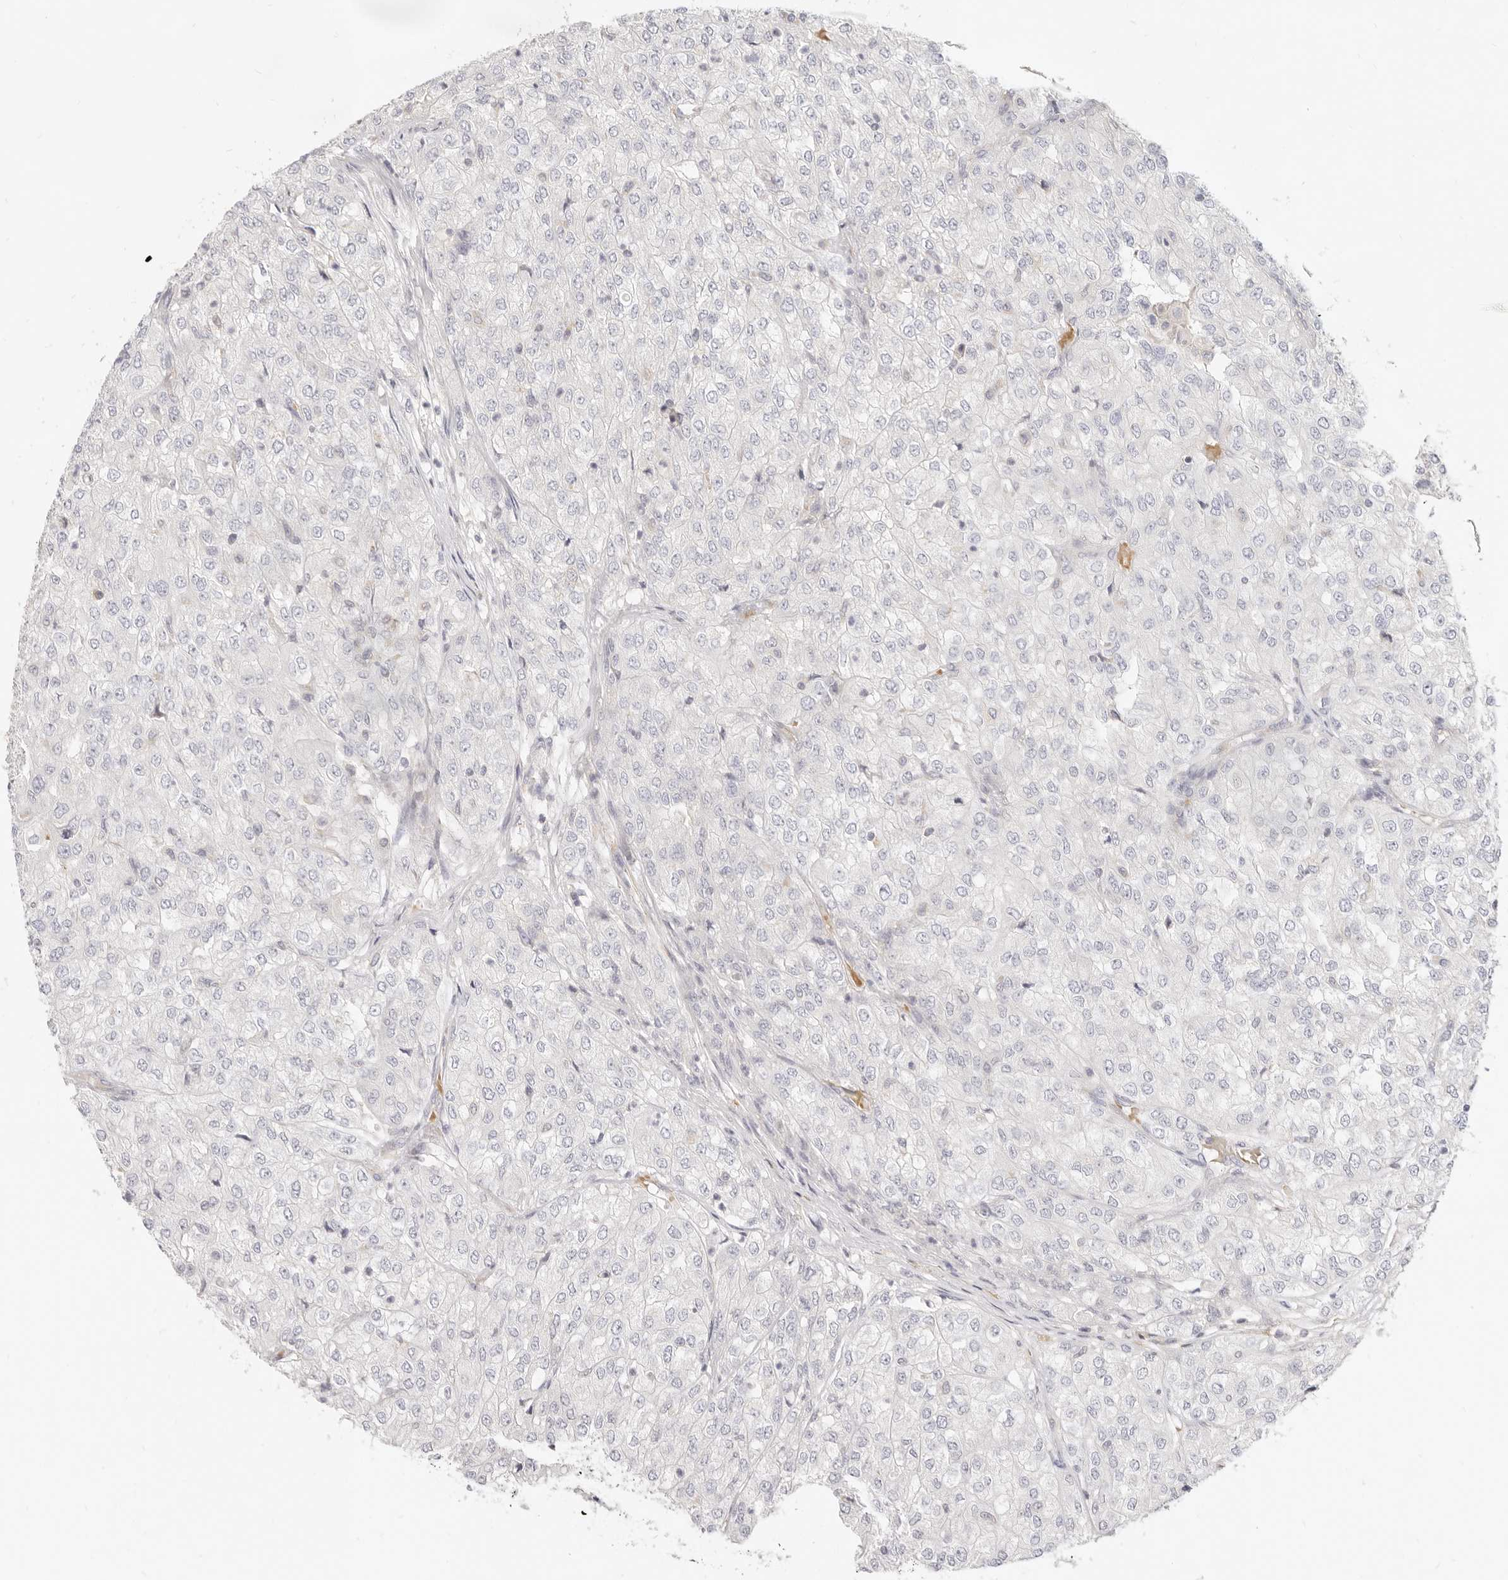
{"staining": {"intensity": "negative", "quantity": "none", "location": "none"}, "tissue": "renal cancer", "cell_type": "Tumor cells", "image_type": "cancer", "snomed": [{"axis": "morphology", "description": "Adenocarcinoma, NOS"}, {"axis": "topography", "description": "Kidney"}], "caption": "Adenocarcinoma (renal) was stained to show a protein in brown. There is no significant expression in tumor cells.", "gene": "LTB4R2", "patient": {"sex": "female", "age": 54}}